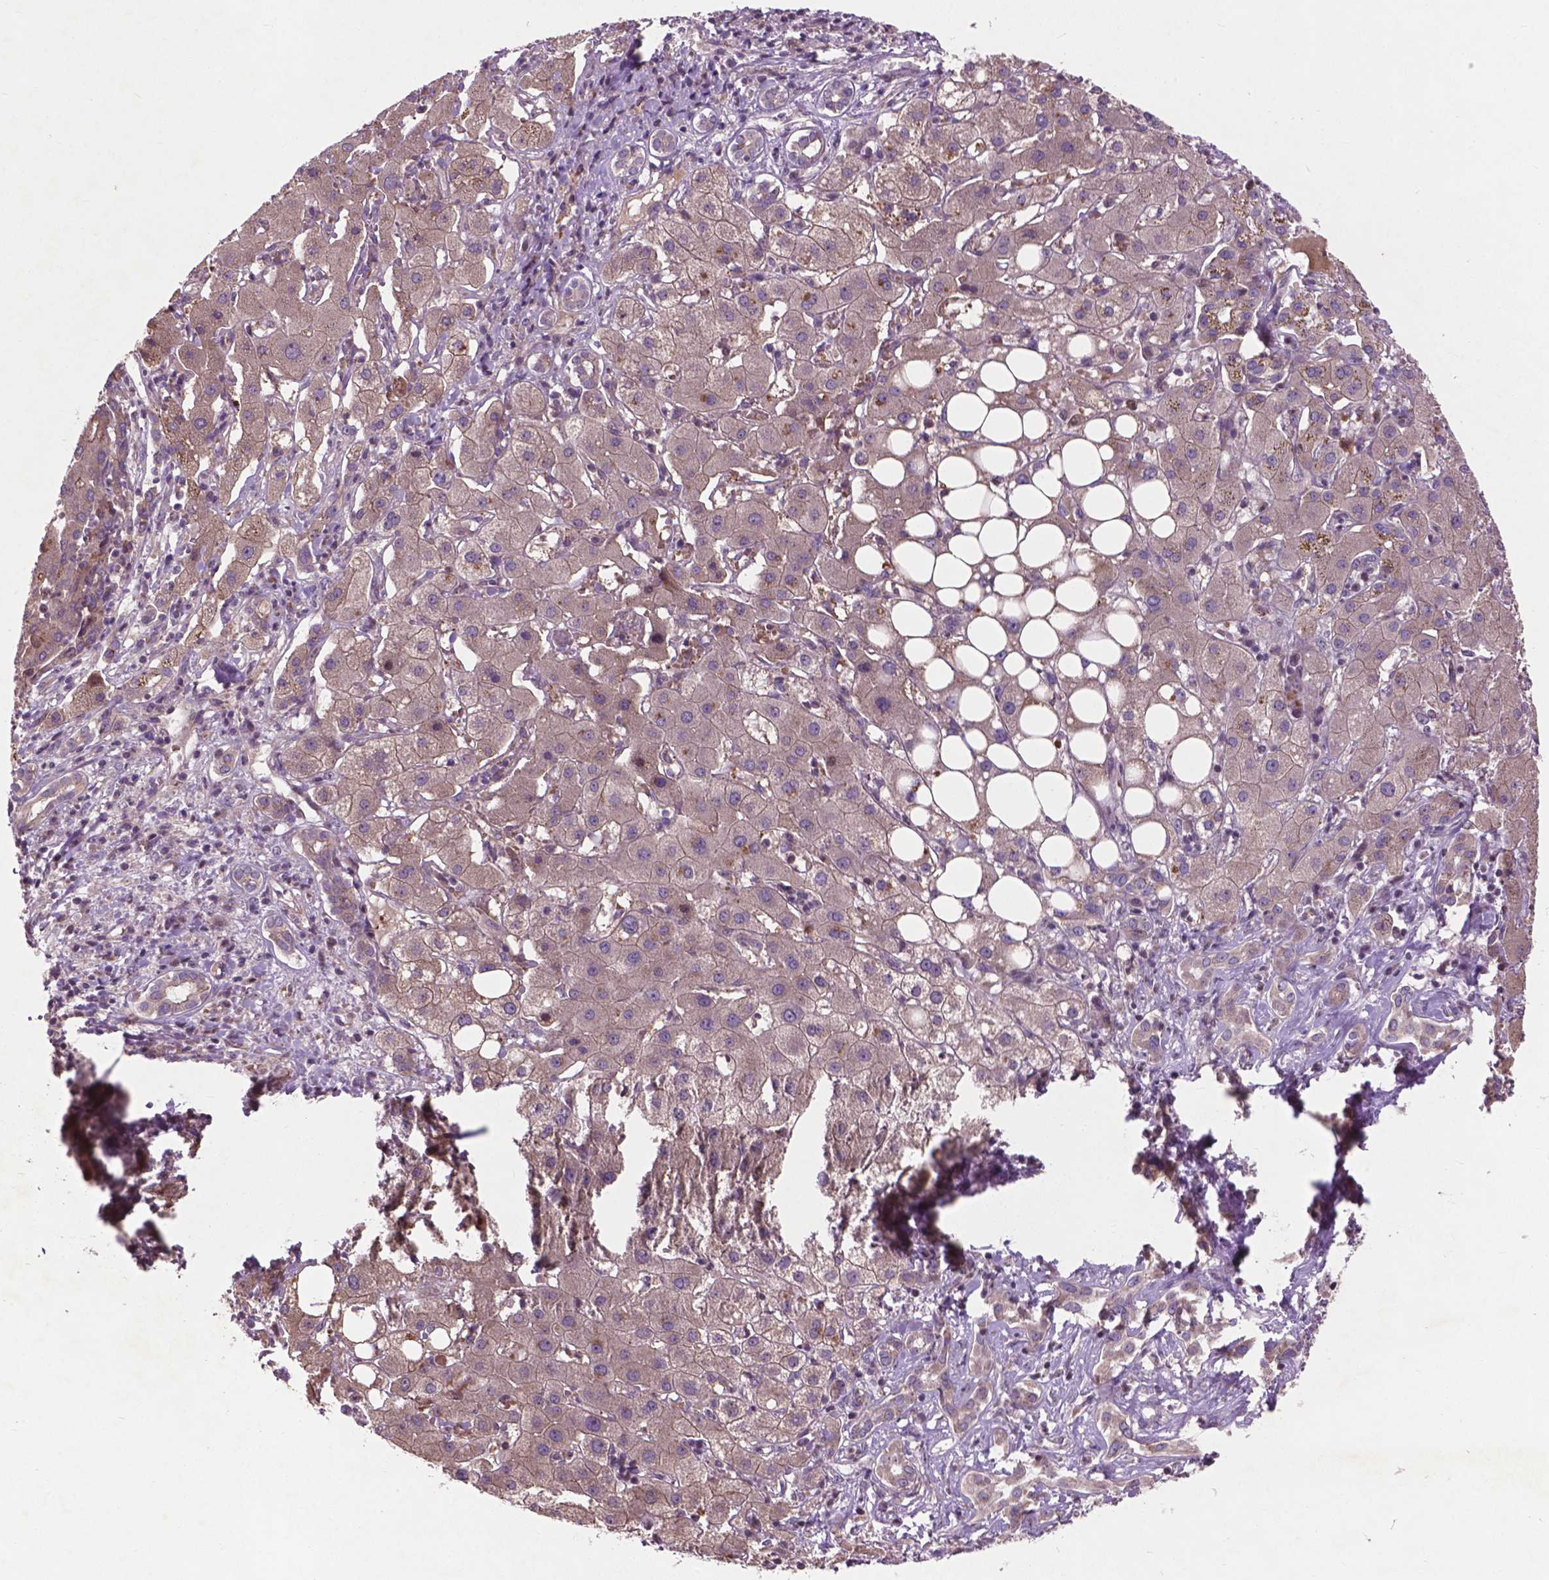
{"staining": {"intensity": "moderate", "quantity": "<25%", "location": "nuclear"}, "tissue": "liver cancer", "cell_type": "Tumor cells", "image_type": "cancer", "snomed": [{"axis": "morphology", "description": "Carcinoma, Hepatocellular, NOS"}, {"axis": "topography", "description": "Liver"}], "caption": "Immunohistochemistry image of neoplastic tissue: human liver cancer stained using IHC demonstrates low levels of moderate protein expression localized specifically in the nuclear of tumor cells, appearing as a nuclear brown color.", "gene": "B3GALNT2", "patient": {"sex": "male", "age": 65}}